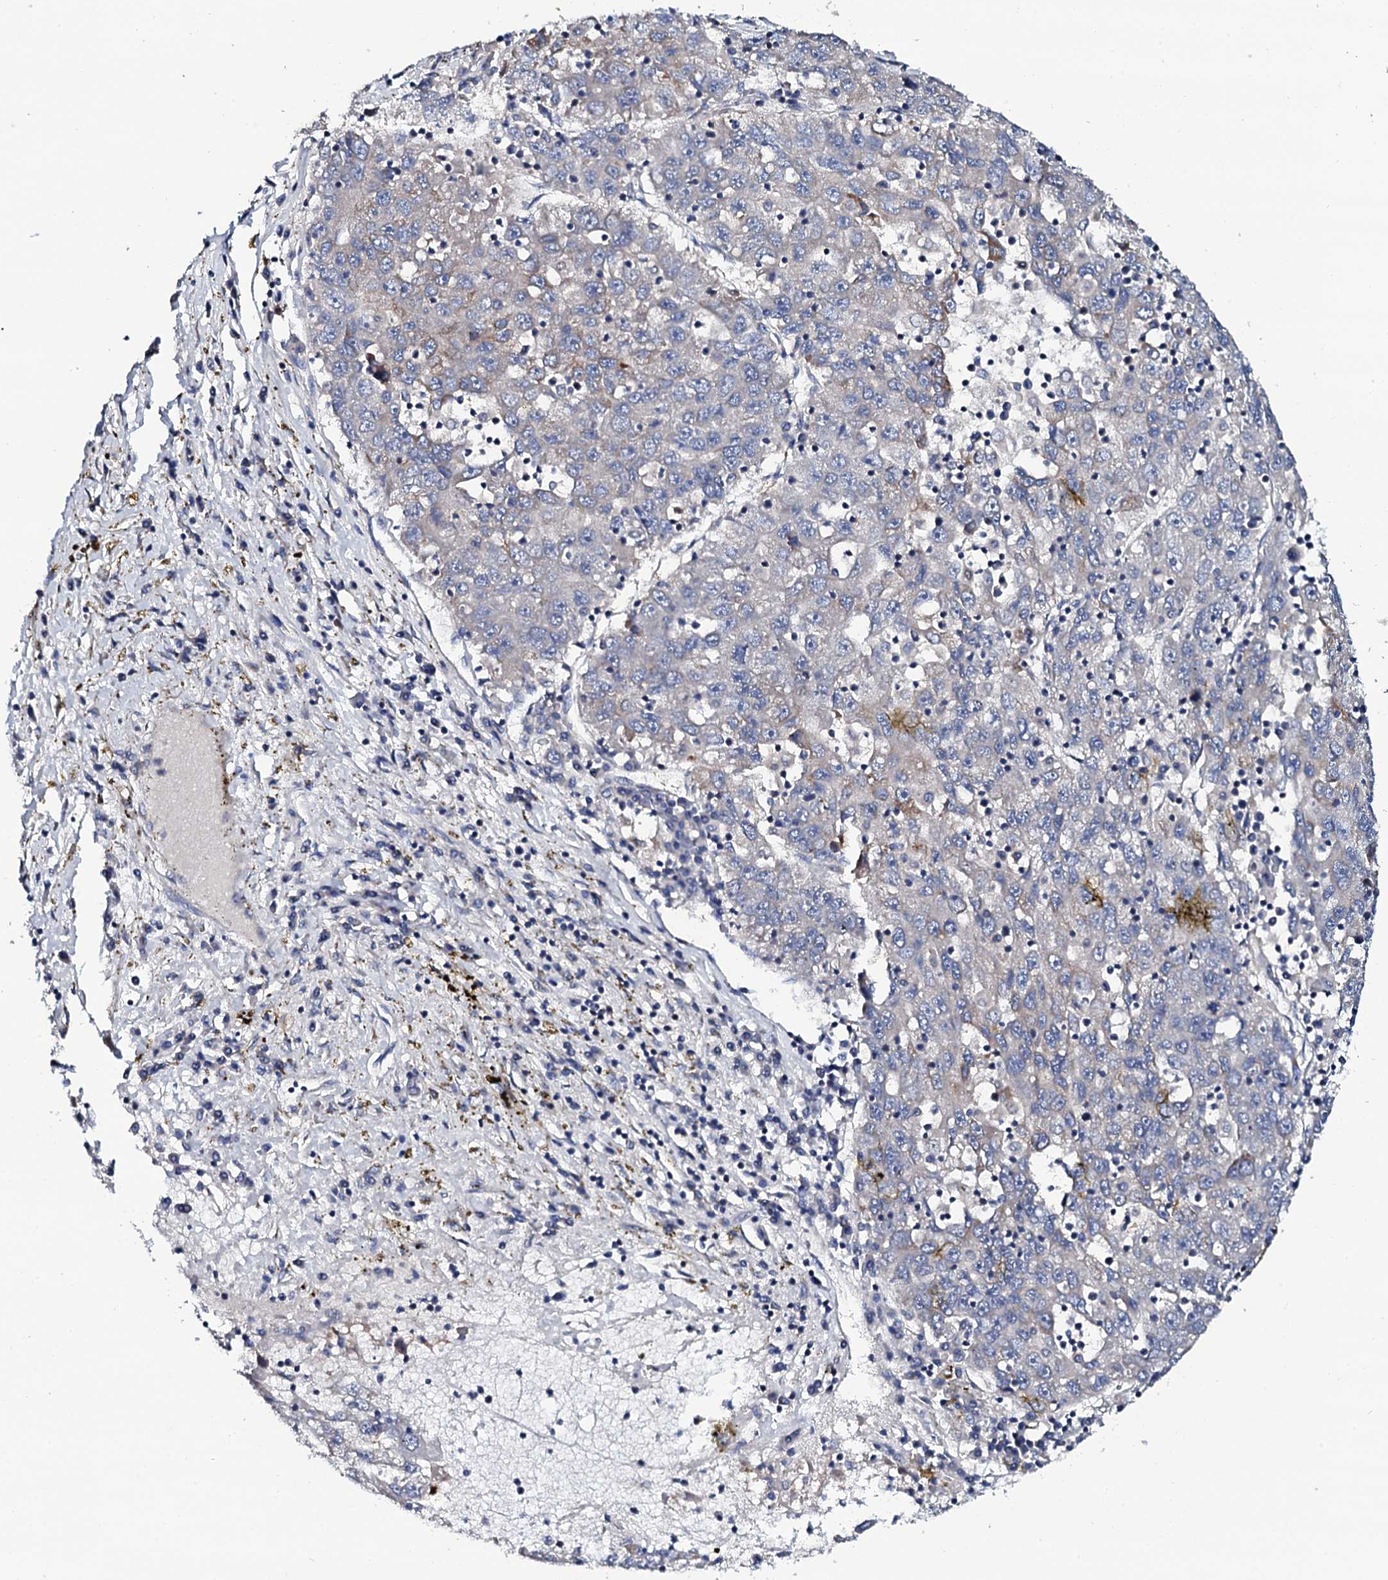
{"staining": {"intensity": "moderate", "quantity": "<25%", "location": "cytoplasmic/membranous"}, "tissue": "liver cancer", "cell_type": "Tumor cells", "image_type": "cancer", "snomed": [{"axis": "morphology", "description": "Carcinoma, Hepatocellular, NOS"}, {"axis": "topography", "description": "Liver"}], "caption": "Immunohistochemistry (DAB) staining of human hepatocellular carcinoma (liver) displays moderate cytoplasmic/membranous protein positivity in approximately <25% of tumor cells. The protein is stained brown, and the nuclei are stained in blue (DAB (3,3'-diaminobenzidine) IHC with brightfield microscopy, high magnification).", "gene": "COG4", "patient": {"sex": "male", "age": 49}}